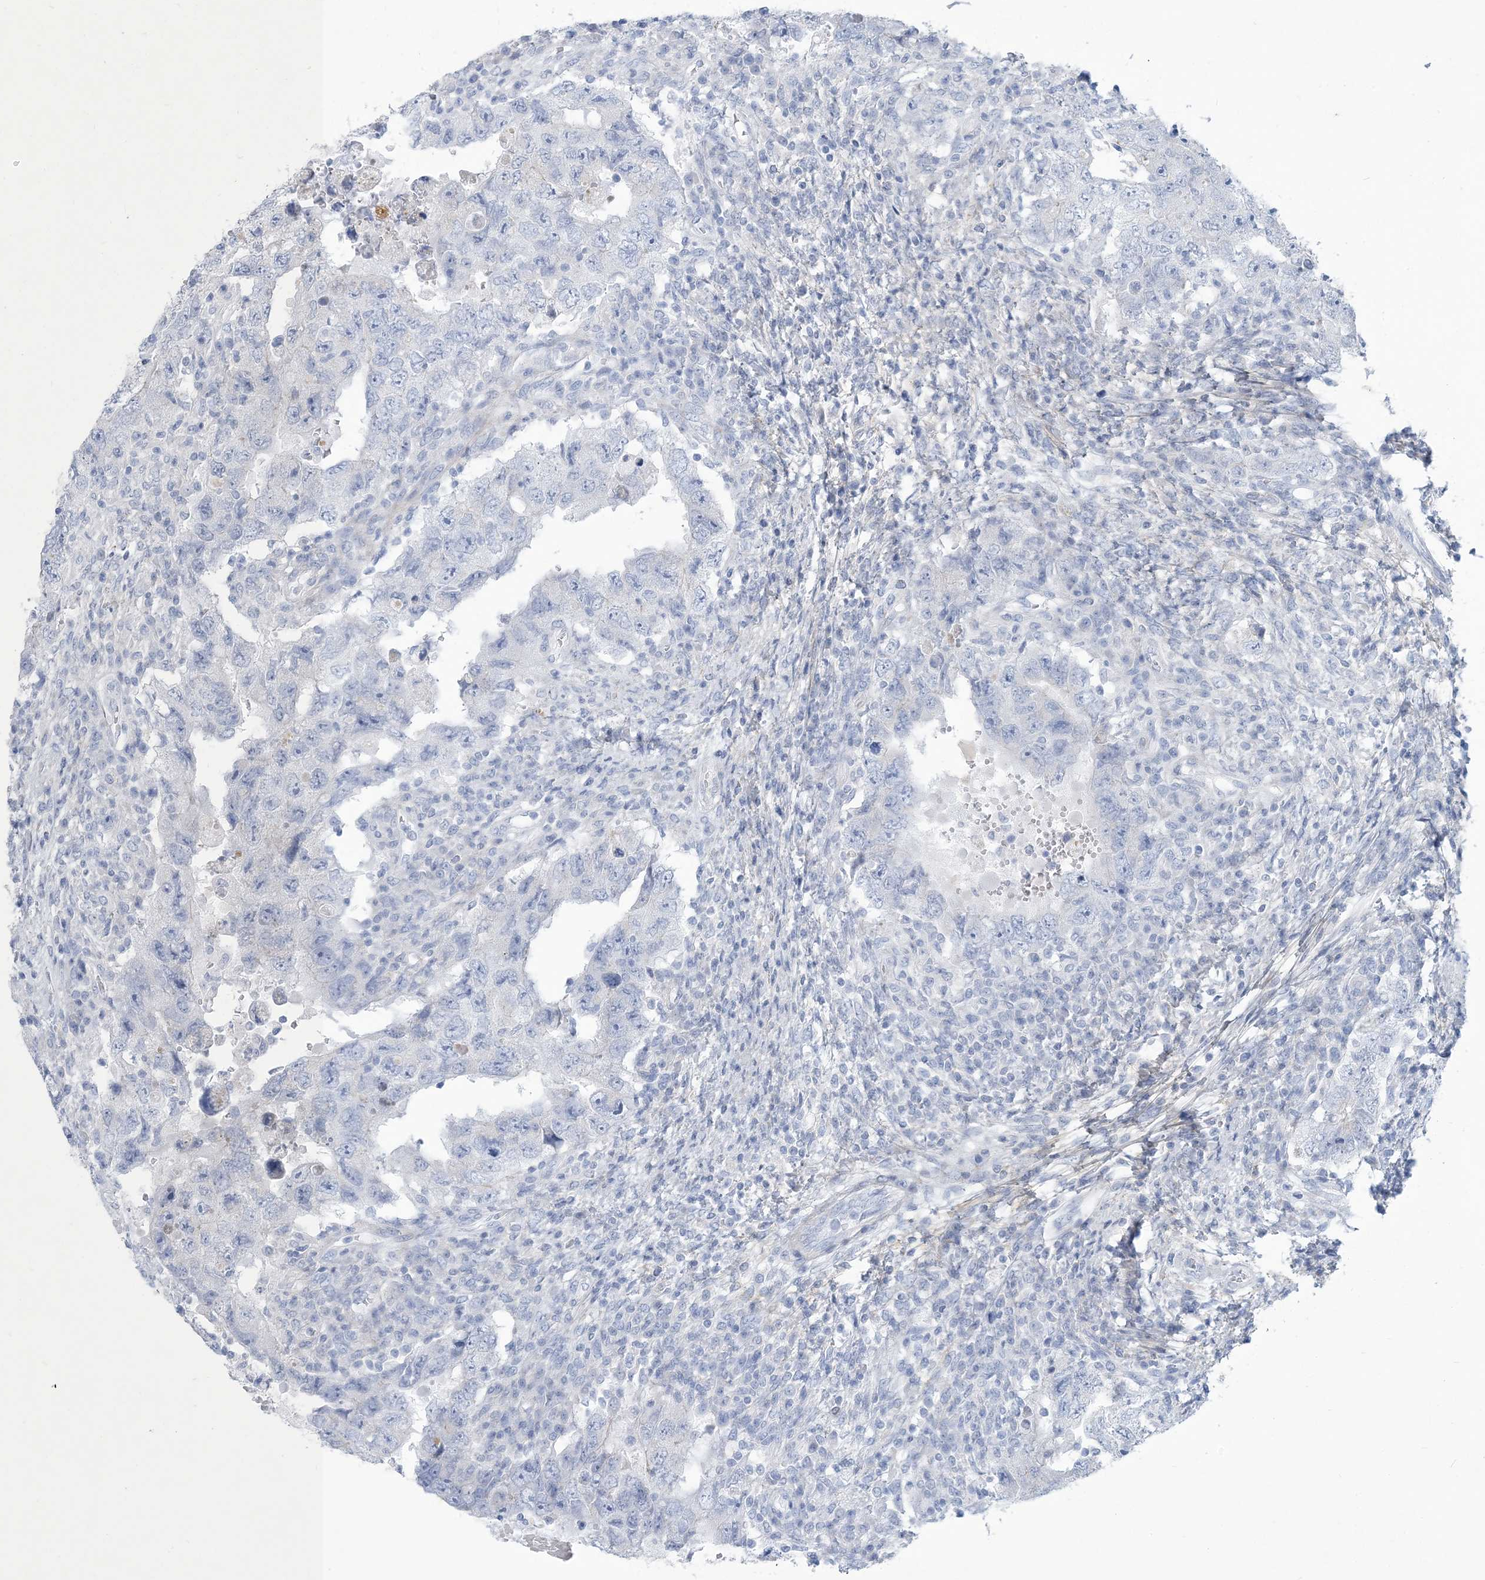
{"staining": {"intensity": "negative", "quantity": "none", "location": "none"}, "tissue": "testis cancer", "cell_type": "Tumor cells", "image_type": "cancer", "snomed": [{"axis": "morphology", "description": "Carcinoma, Embryonal, NOS"}, {"axis": "topography", "description": "Testis"}], "caption": "Immunohistochemistry (IHC) image of neoplastic tissue: testis cancer (embryonal carcinoma) stained with DAB (3,3'-diaminobenzidine) reveals no significant protein staining in tumor cells.", "gene": "MOXD1", "patient": {"sex": "male", "age": 26}}